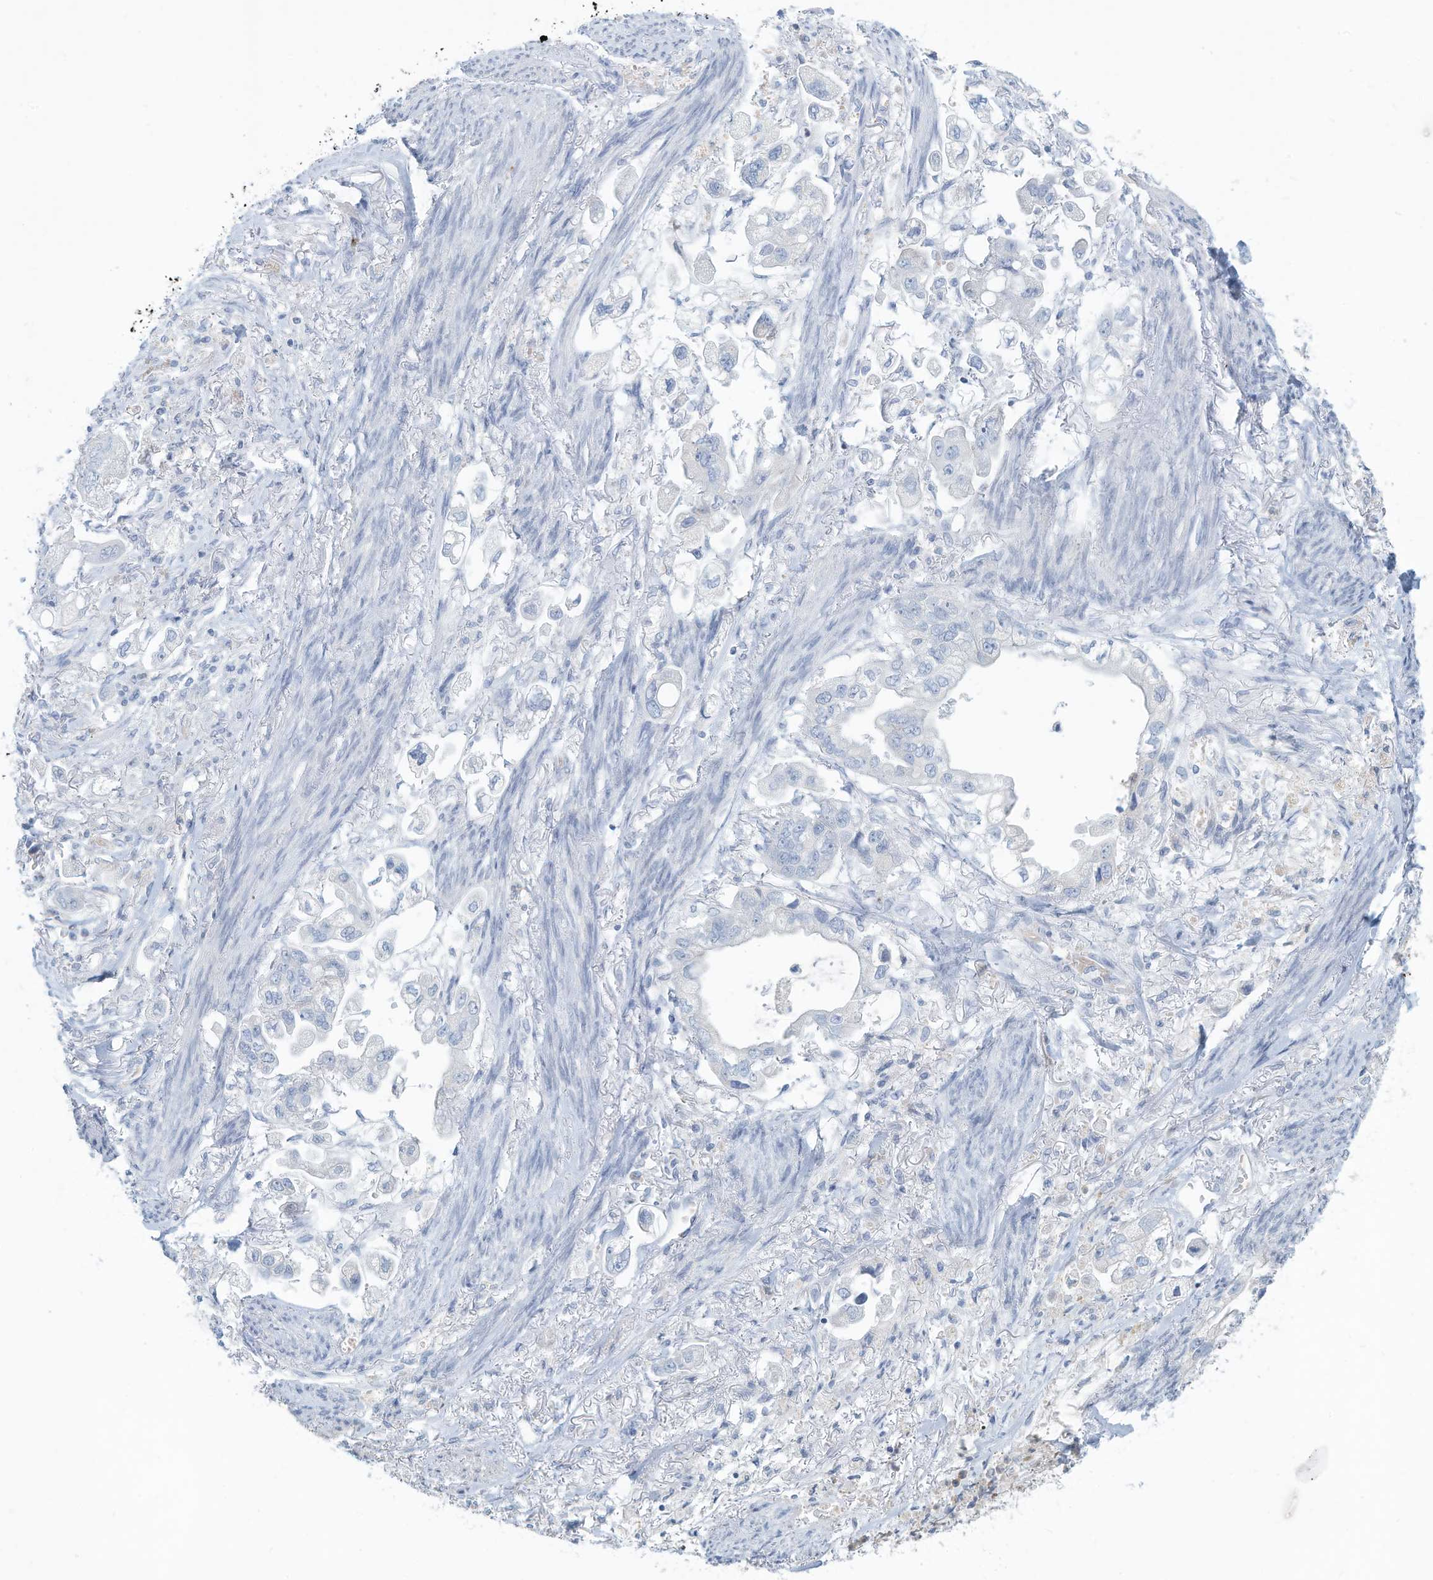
{"staining": {"intensity": "negative", "quantity": "none", "location": "none"}, "tissue": "stomach cancer", "cell_type": "Tumor cells", "image_type": "cancer", "snomed": [{"axis": "morphology", "description": "Adenocarcinoma, NOS"}, {"axis": "topography", "description": "Stomach"}], "caption": "Immunohistochemistry image of neoplastic tissue: human stomach adenocarcinoma stained with DAB (3,3'-diaminobenzidine) exhibits no significant protein expression in tumor cells. (DAB (3,3'-diaminobenzidine) immunohistochemistry, high magnification).", "gene": "ERI2", "patient": {"sex": "male", "age": 62}}